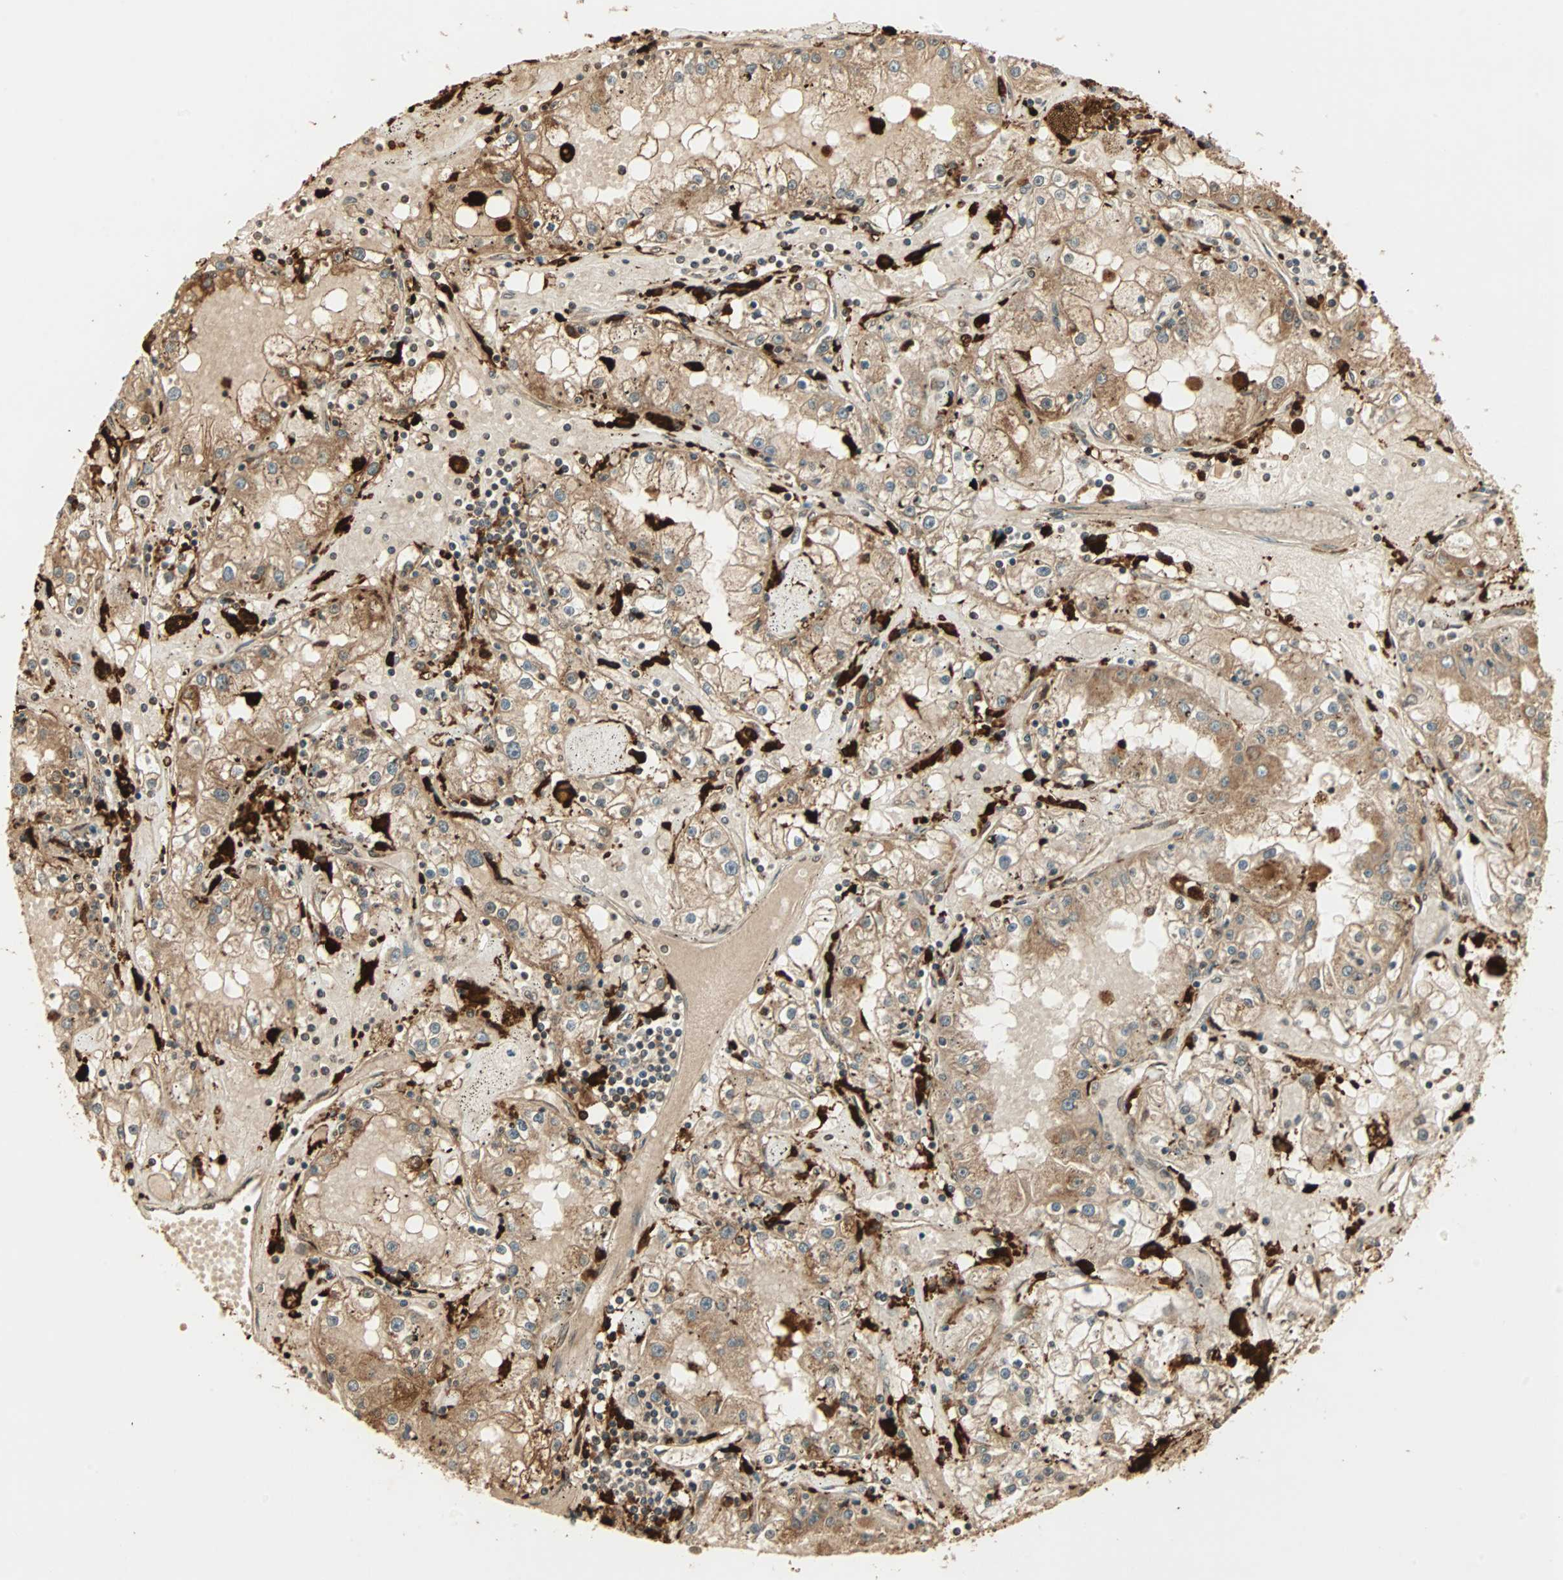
{"staining": {"intensity": "moderate", "quantity": ">75%", "location": "cytoplasmic/membranous"}, "tissue": "renal cancer", "cell_type": "Tumor cells", "image_type": "cancer", "snomed": [{"axis": "morphology", "description": "Adenocarcinoma, NOS"}, {"axis": "topography", "description": "Kidney"}], "caption": "A high-resolution image shows immunohistochemistry staining of renal cancer (adenocarcinoma), which displays moderate cytoplasmic/membranous positivity in about >75% of tumor cells.", "gene": "RFFL", "patient": {"sex": "male", "age": 56}}